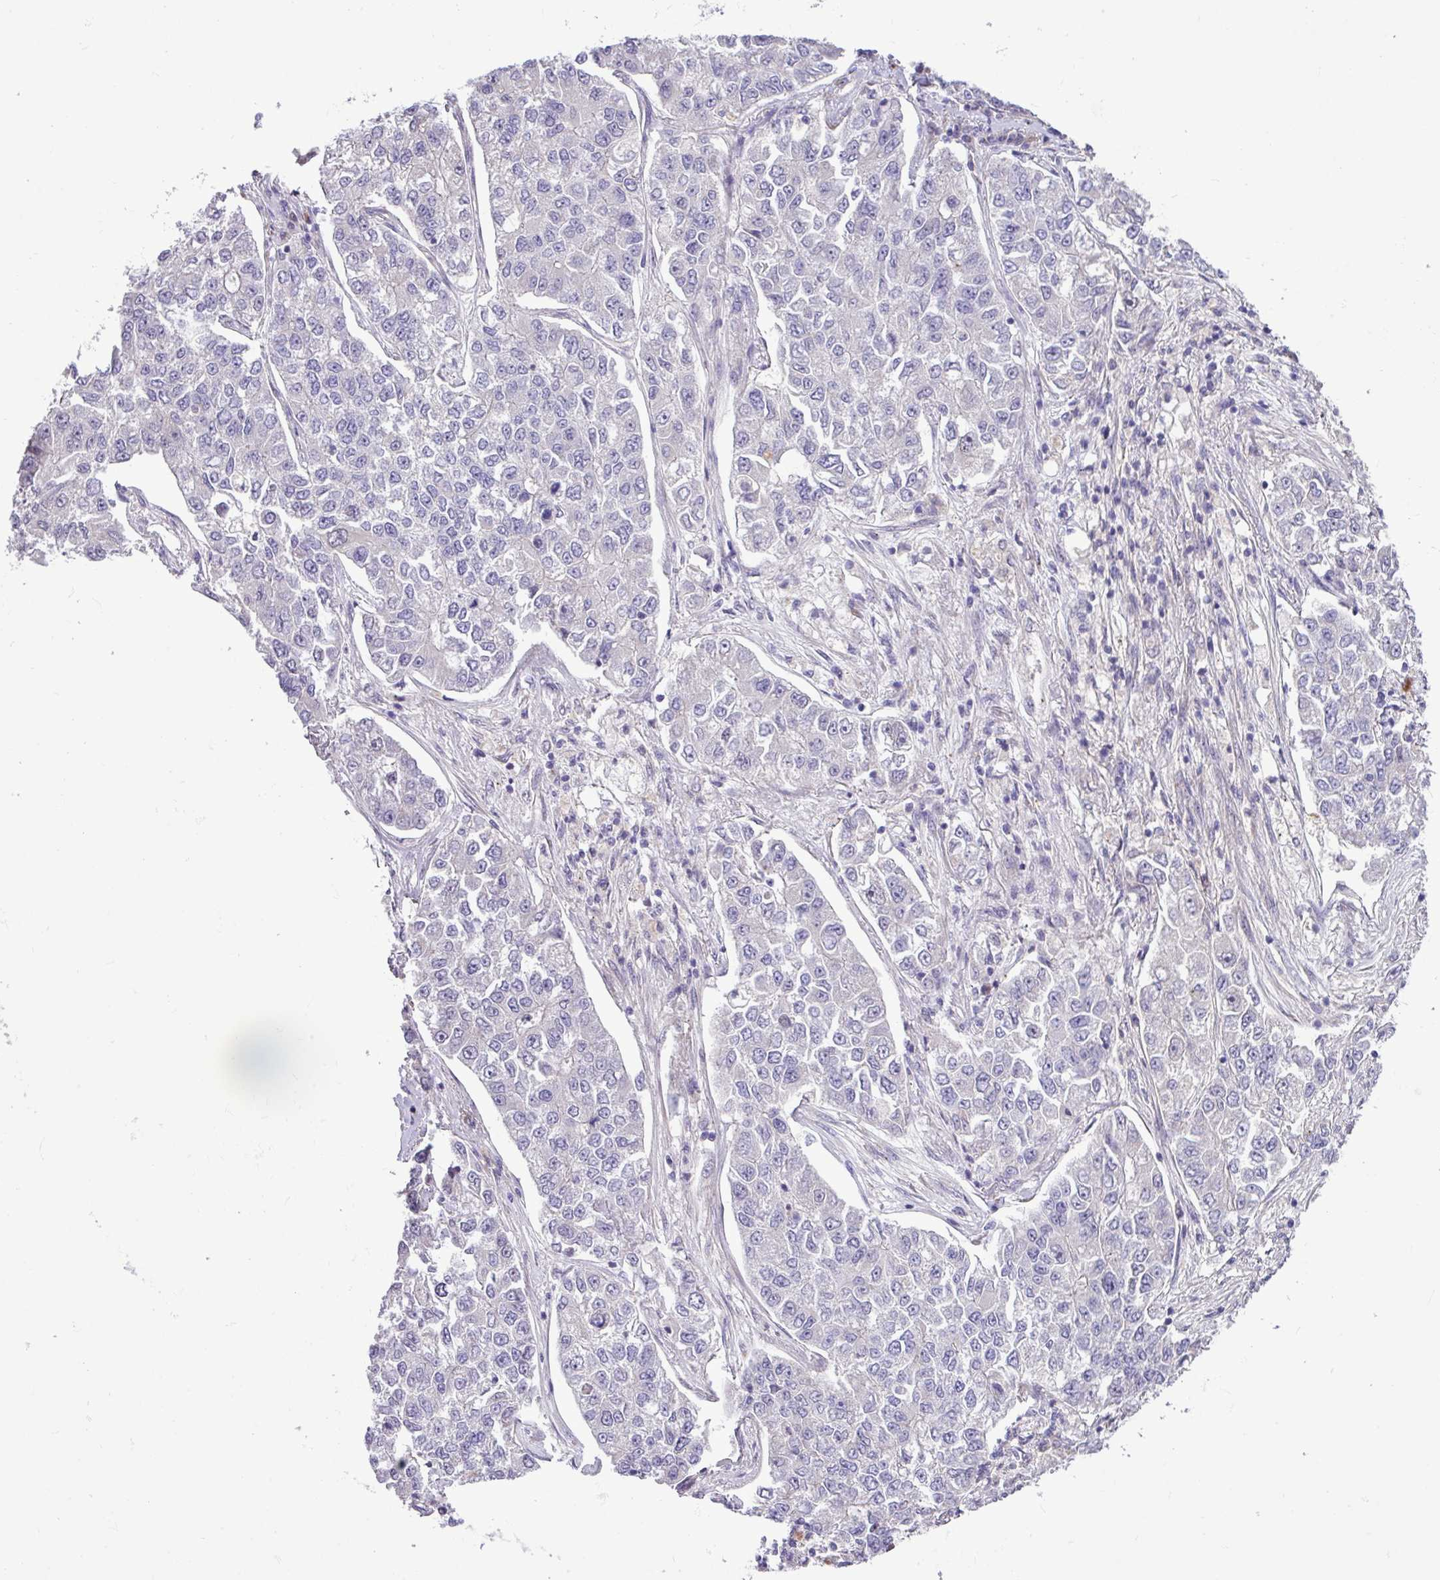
{"staining": {"intensity": "negative", "quantity": "none", "location": "none"}, "tissue": "lung cancer", "cell_type": "Tumor cells", "image_type": "cancer", "snomed": [{"axis": "morphology", "description": "Adenocarcinoma, NOS"}, {"axis": "topography", "description": "Lung"}], "caption": "Immunohistochemical staining of lung cancer displays no significant expression in tumor cells.", "gene": "SPINK8", "patient": {"sex": "male", "age": 49}}